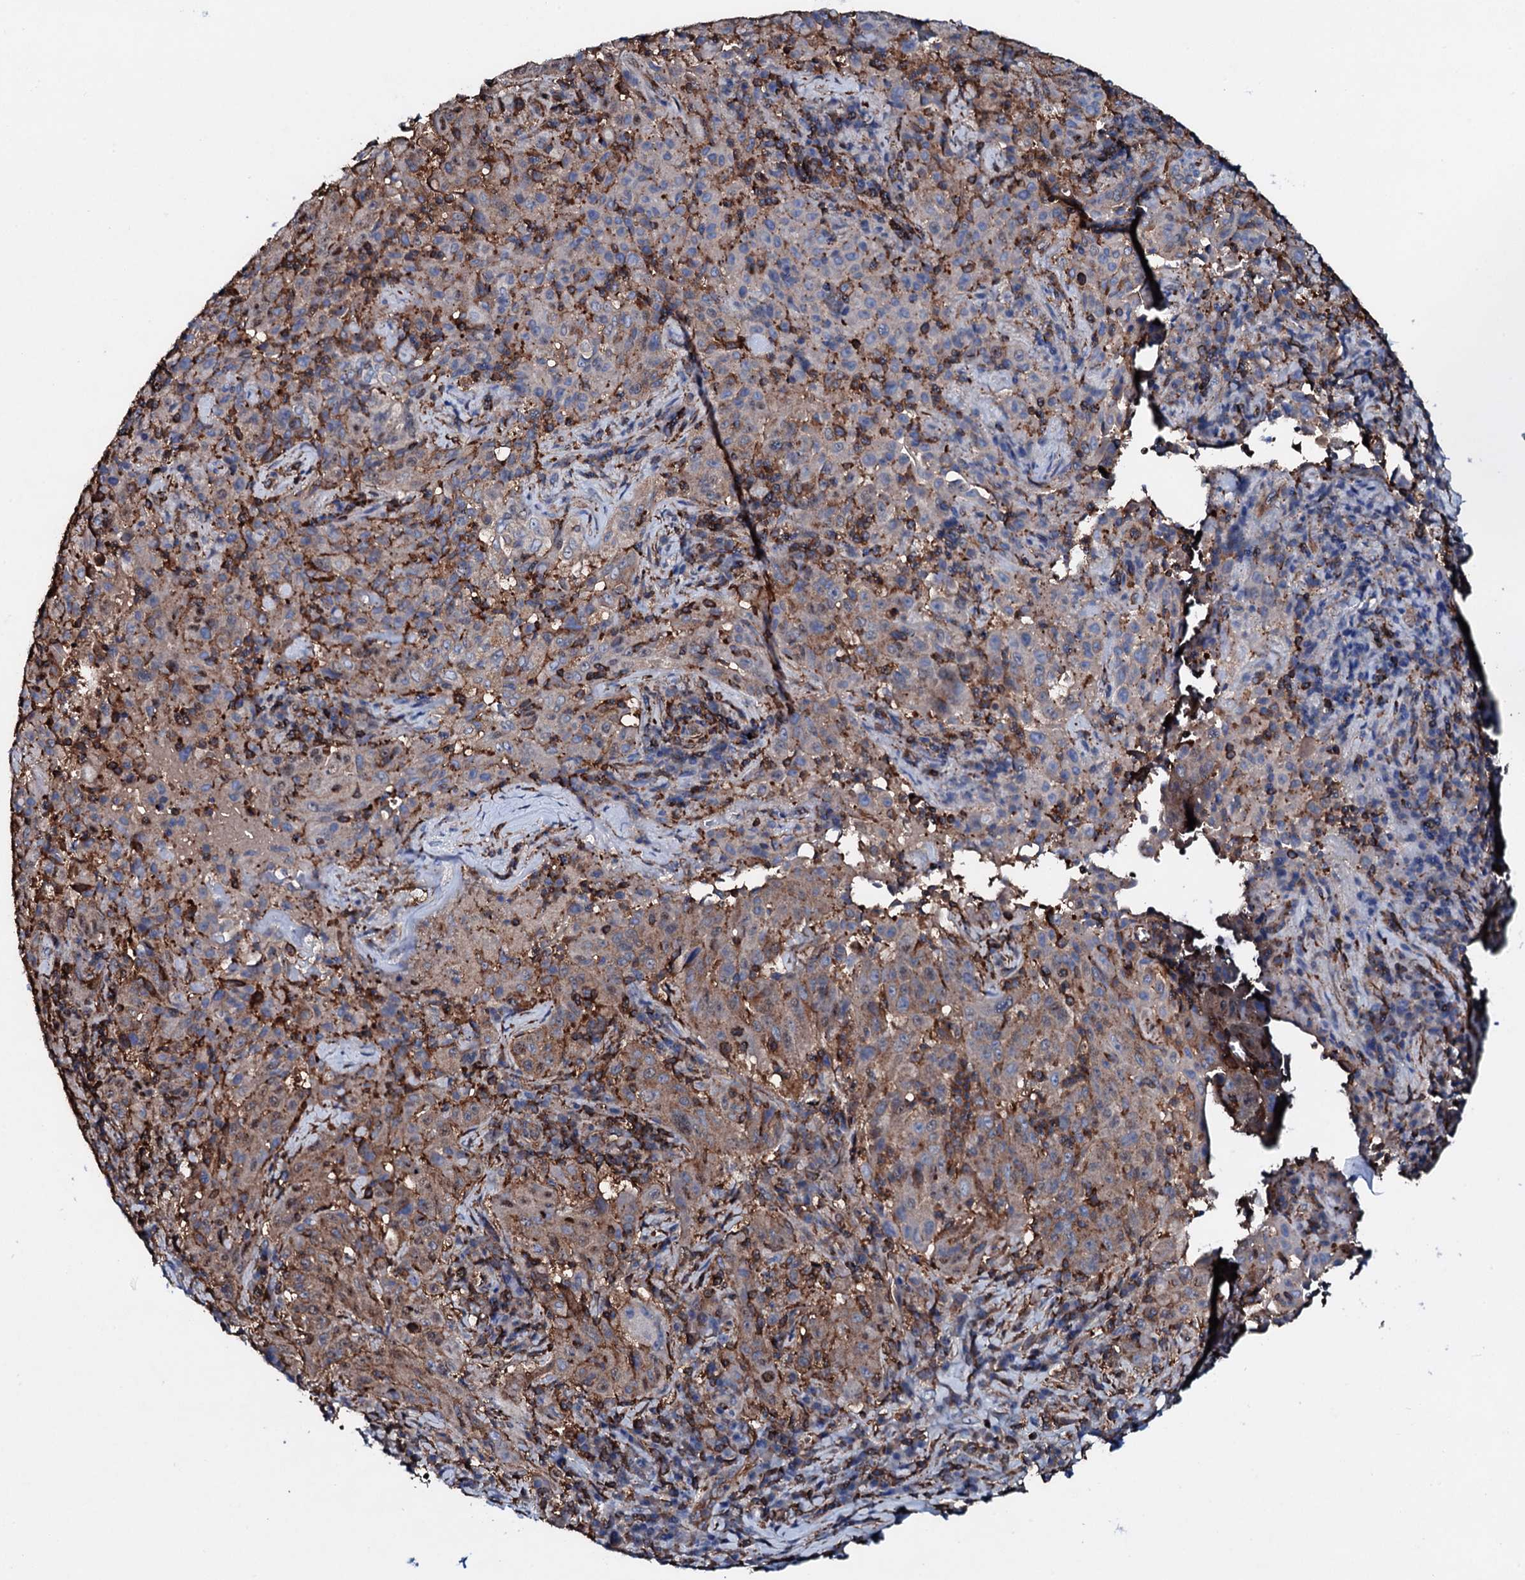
{"staining": {"intensity": "weak", "quantity": "<25%", "location": "cytoplasmic/membranous"}, "tissue": "pancreatic cancer", "cell_type": "Tumor cells", "image_type": "cancer", "snomed": [{"axis": "morphology", "description": "Adenocarcinoma, NOS"}, {"axis": "topography", "description": "Pancreas"}], "caption": "Tumor cells are negative for brown protein staining in pancreatic adenocarcinoma.", "gene": "MS4A4E", "patient": {"sex": "male", "age": 63}}